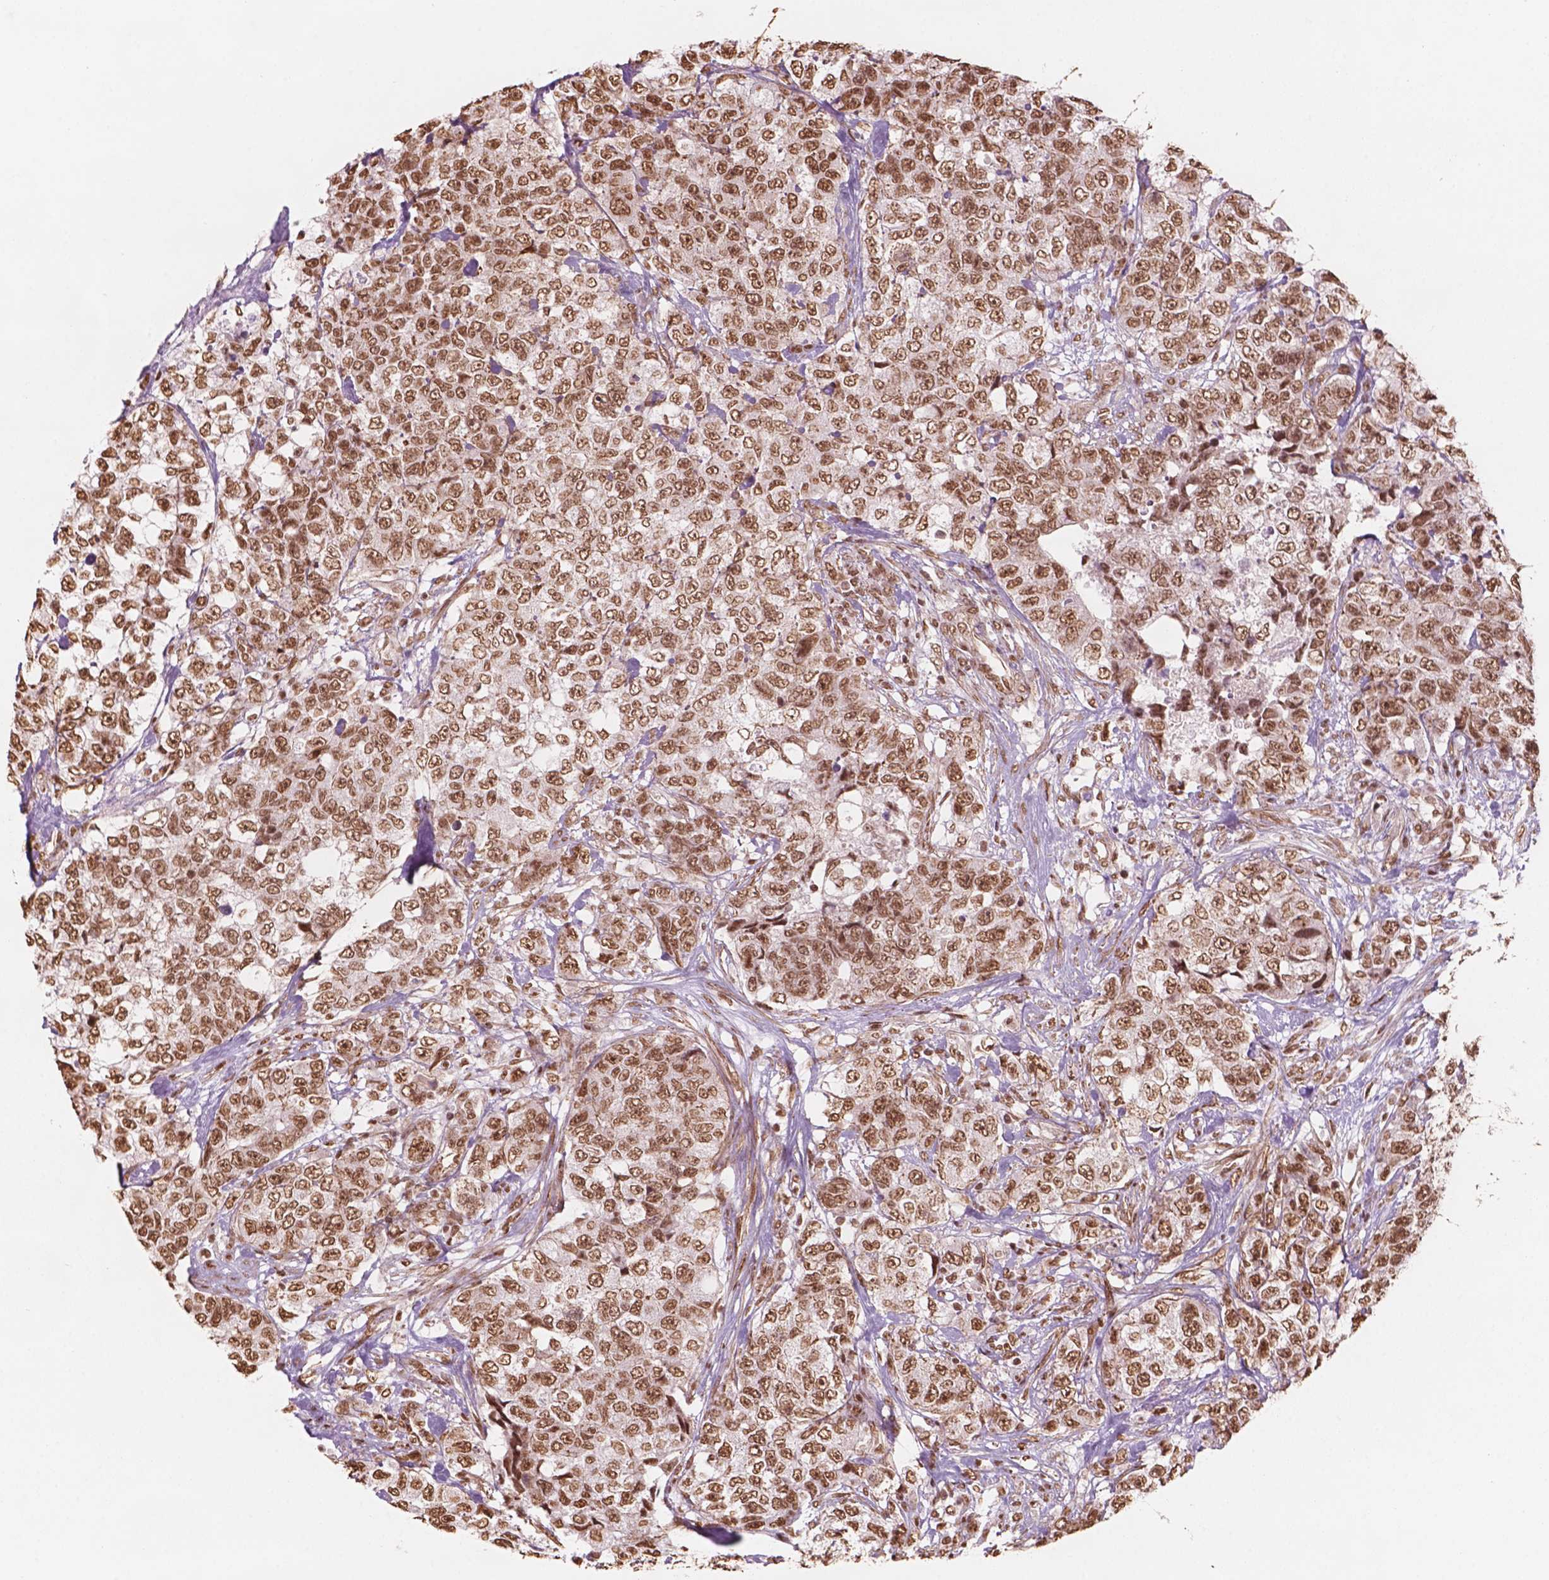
{"staining": {"intensity": "moderate", "quantity": ">75%", "location": "nuclear"}, "tissue": "urothelial cancer", "cell_type": "Tumor cells", "image_type": "cancer", "snomed": [{"axis": "morphology", "description": "Urothelial carcinoma, High grade"}, {"axis": "topography", "description": "Urinary bladder"}], "caption": "This histopathology image reveals urothelial carcinoma (high-grade) stained with IHC to label a protein in brown. The nuclear of tumor cells show moderate positivity for the protein. Nuclei are counter-stained blue.", "gene": "GTF3C5", "patient": {"sex": "female", "age": 78}}